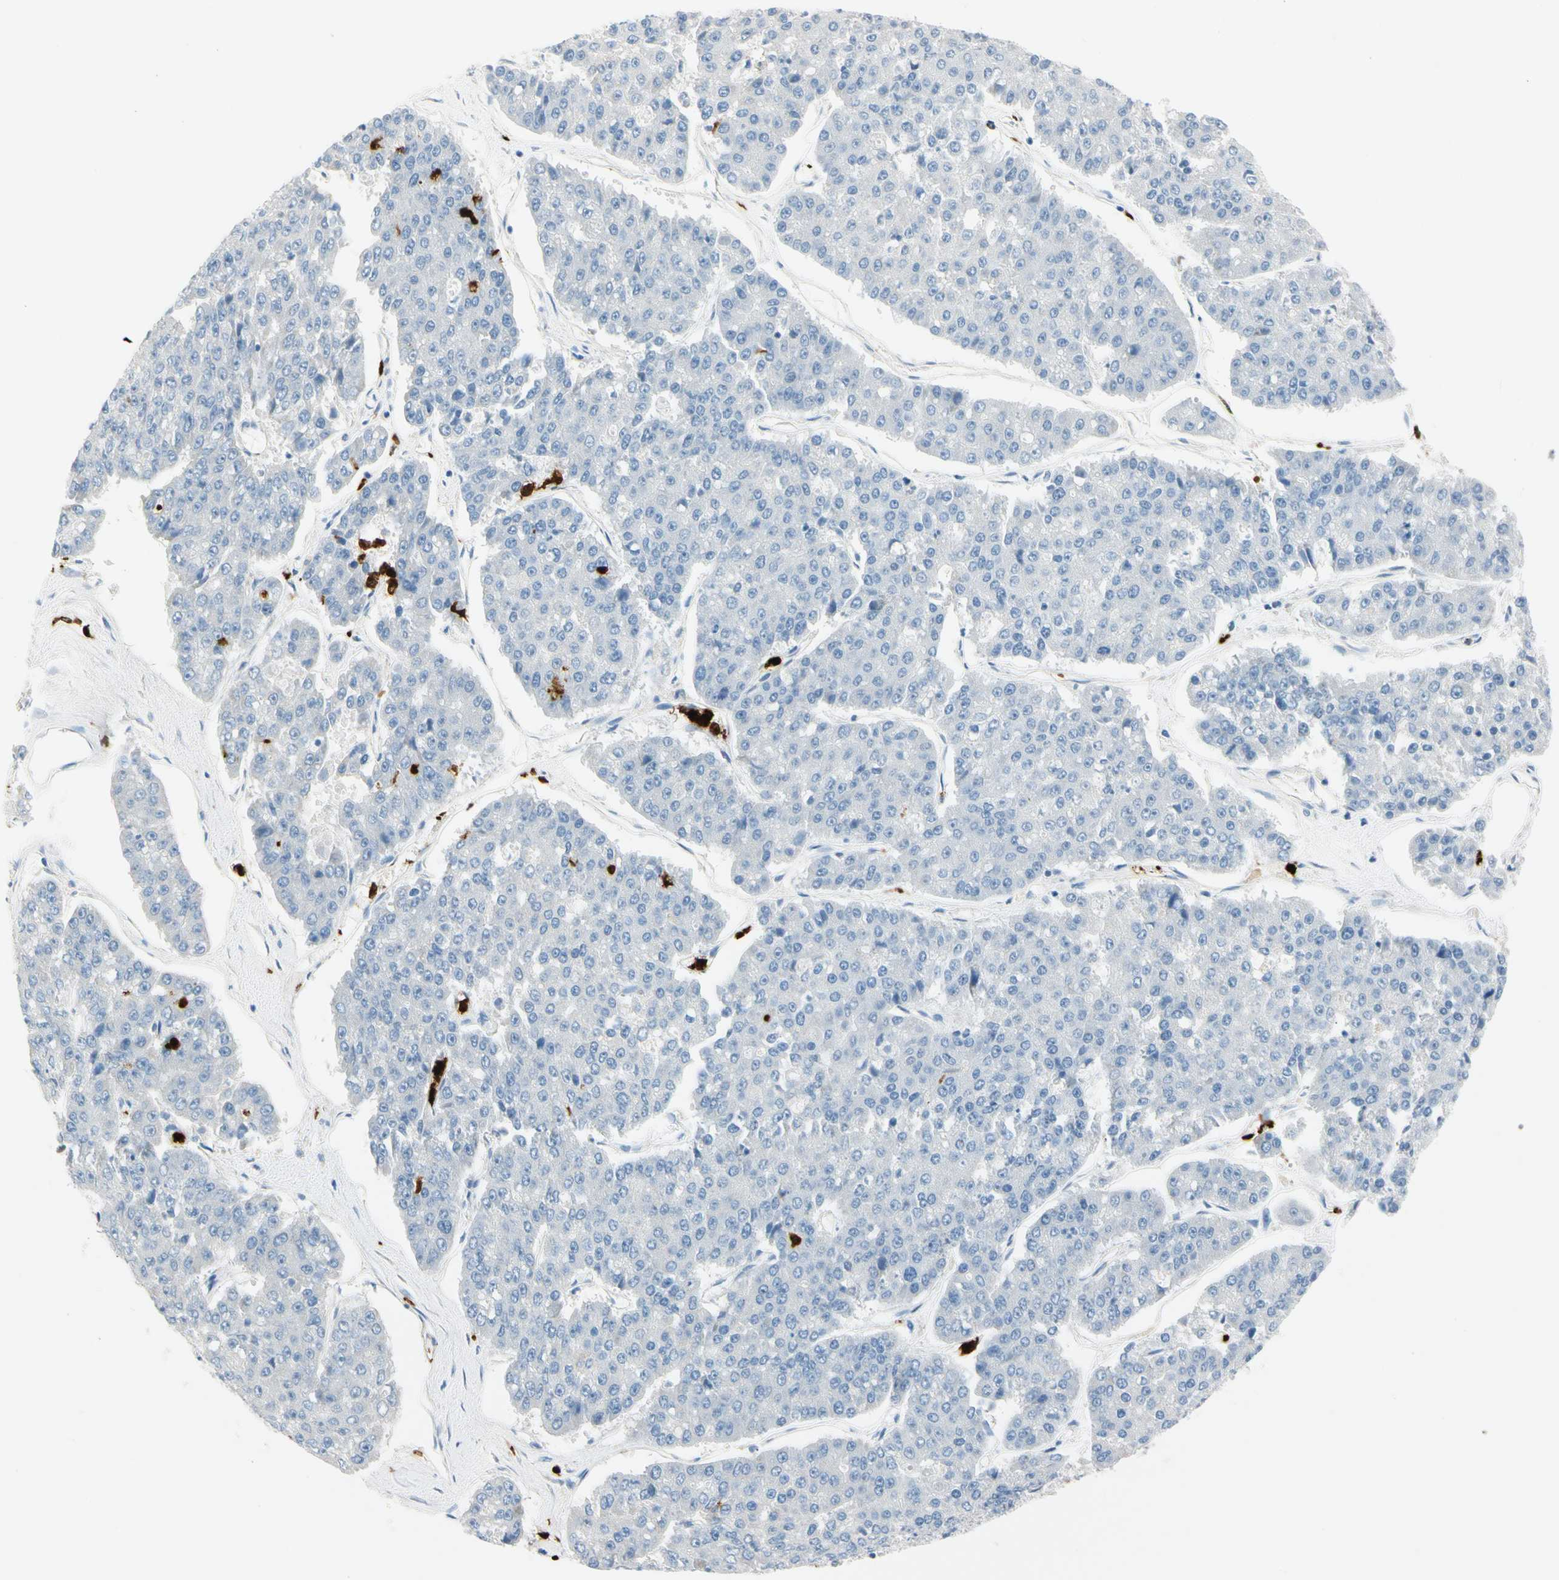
{"staining": {"intensity": "negative", "quantity": "none", "location": "none"}, "tissue": "pancreatic cancer", "cell_type": "Tumor cells", "image_type": "cancer", "snomed": [{"axis": "morphology", "description": "Adenocarcinoma, NOS"}, {"axis": "topography", "description": "Pancreas"}], "caption": "High magnification brightfield microscopy of pancreatic adenocarcinoma stained with DAB (brown) and counterstained with hematoxylin (blue): tumor cells show no significant positivity.", "gene": "TRAF5", "patient": {"sex": "male", "age": 50}}